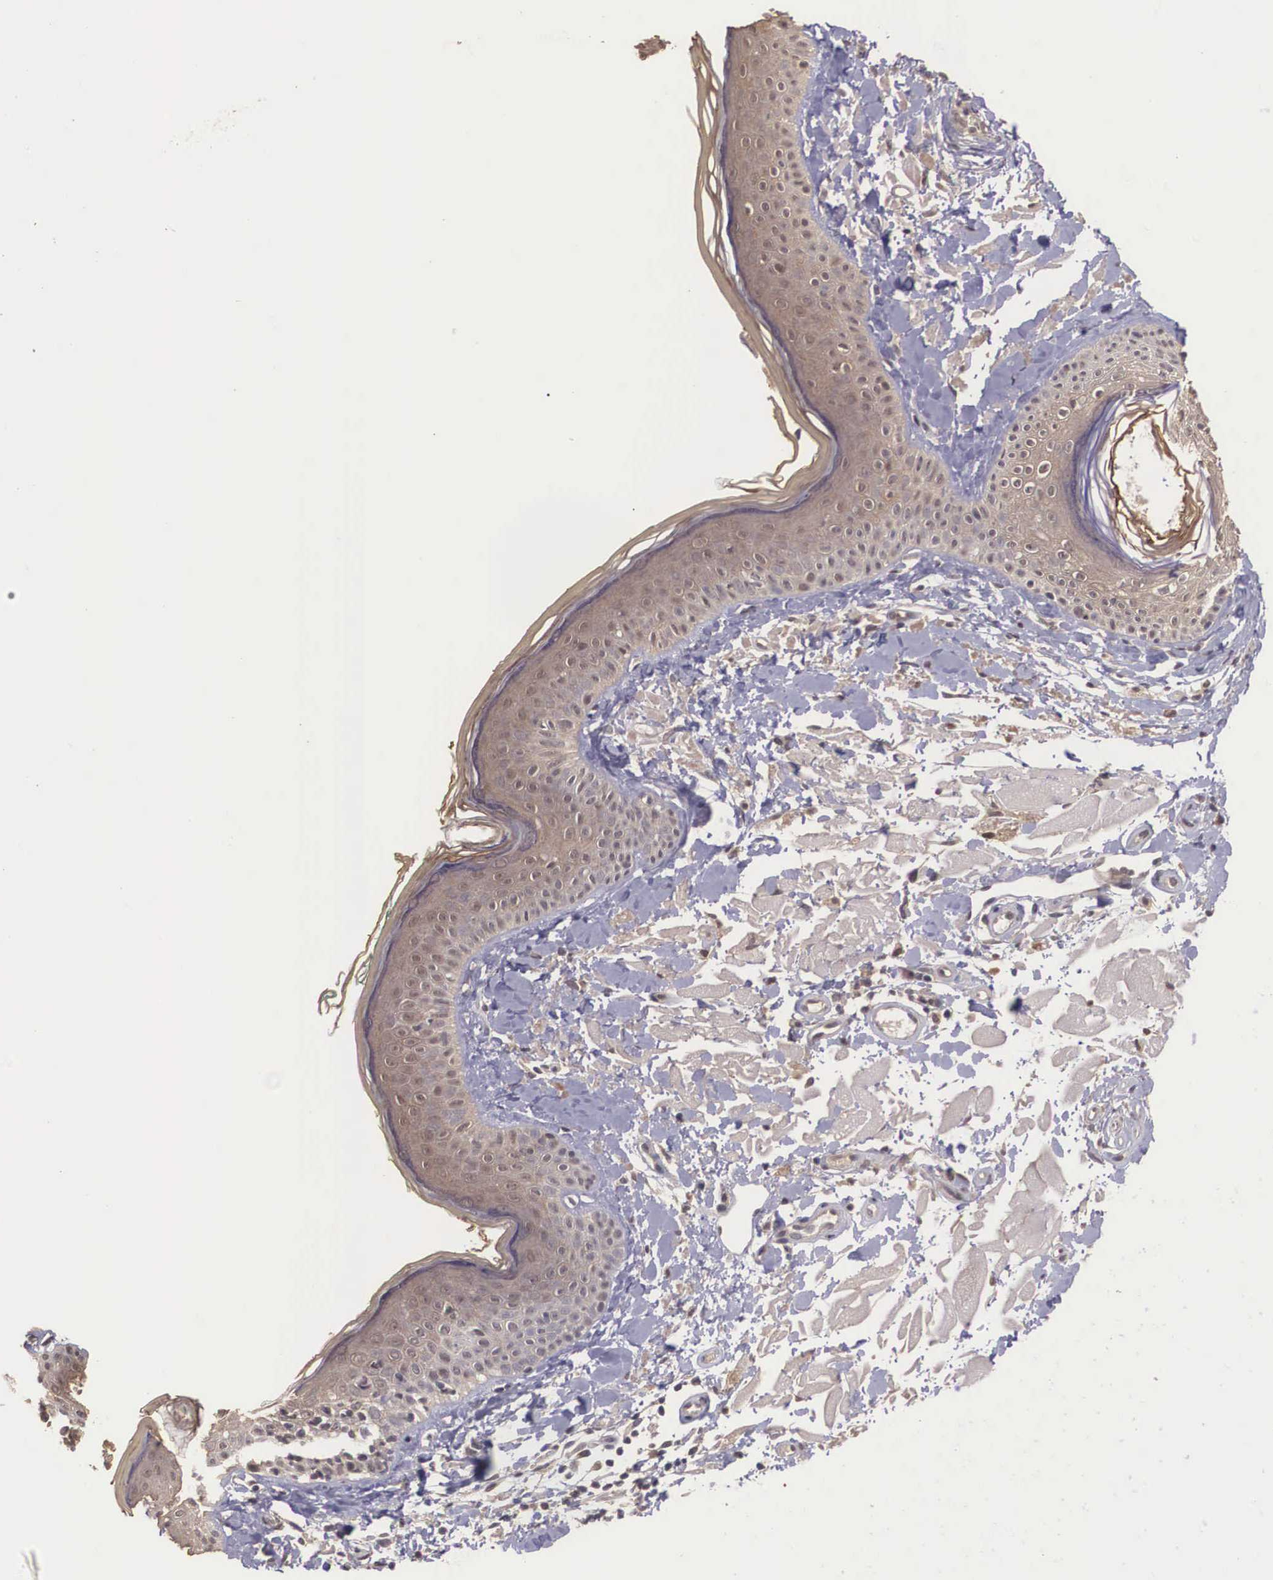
{"staining": {"intensity": "moderate", "quantity": ">75%", "location": "cytoplasmic/membranous,nuclear"}, "tissue": "skin", "cell_type": "Fibroblasts", "image_type": "normal", "snomed": [{"axis": "morphology", "description": "Normal tissue, NOS"}, {"axis": "topography", "description": "Skin"}], "caption": "Protein staining of unremarkable skin displays moderate cytoplasmic/membranous,nuclear staining in approximately >75% of fibroblasts.", "gene": "VASH1", "patient": {"sex": "male", "age": 86}}